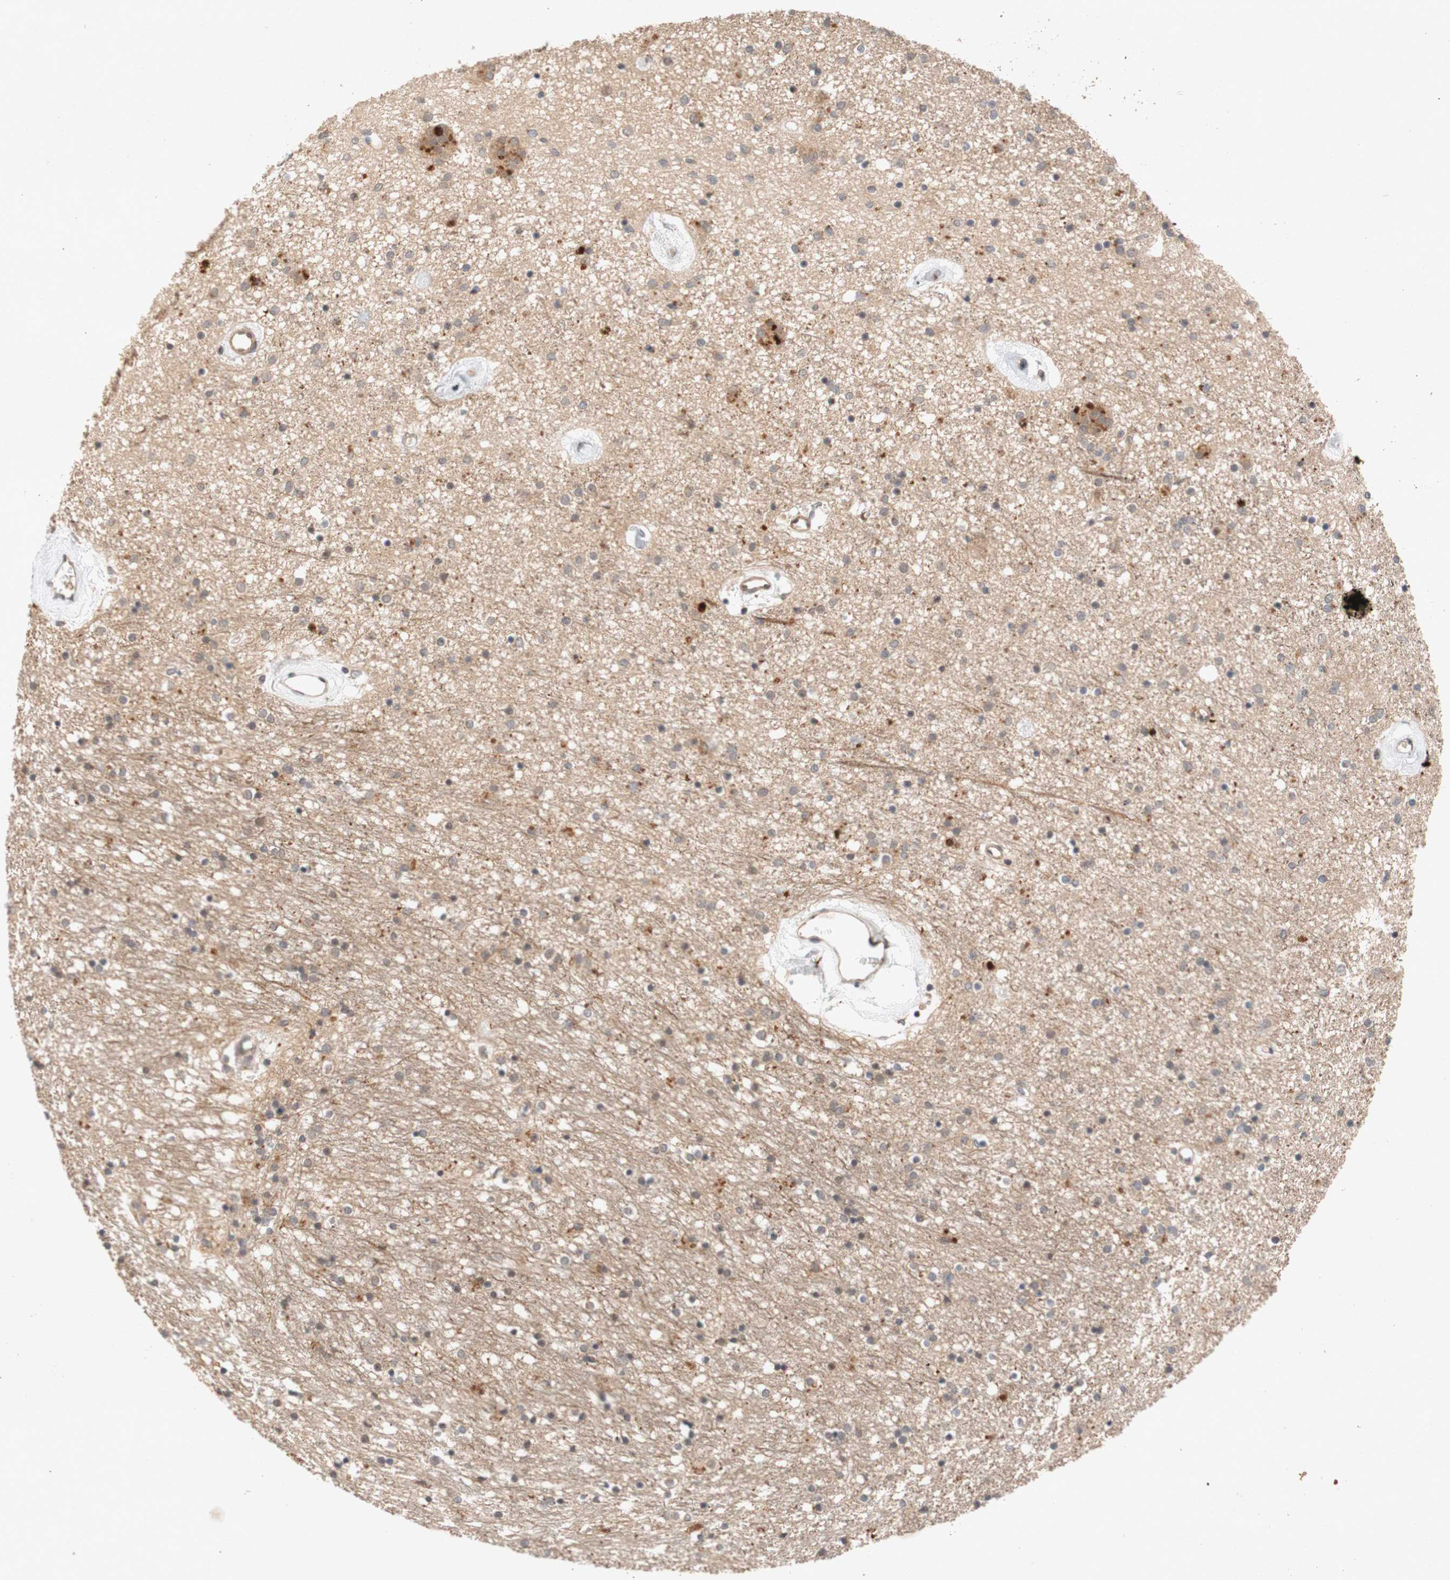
{"staining": {"intensity": "negative", "quantity": "none", "location": "none"}, "tissue": "caudate", "cell_type": "Glial cells", "image_type": "normal", "snomed": [{"axis": "morphology", "description": "Normal tissue, NOS"}, {"axis": "topography", "description": "Lateral ventricle wall"}], "caption": "DAB (3,3'-diaminobenzidine) immunohistochemical staining of unremarkable human caudate shows no significant positivity in glial cells. (Immunohistochemistry, brightfield microscopy, high magnification).", "gene": "PIN1", "patient": {"sex": "female", "age": 54}}